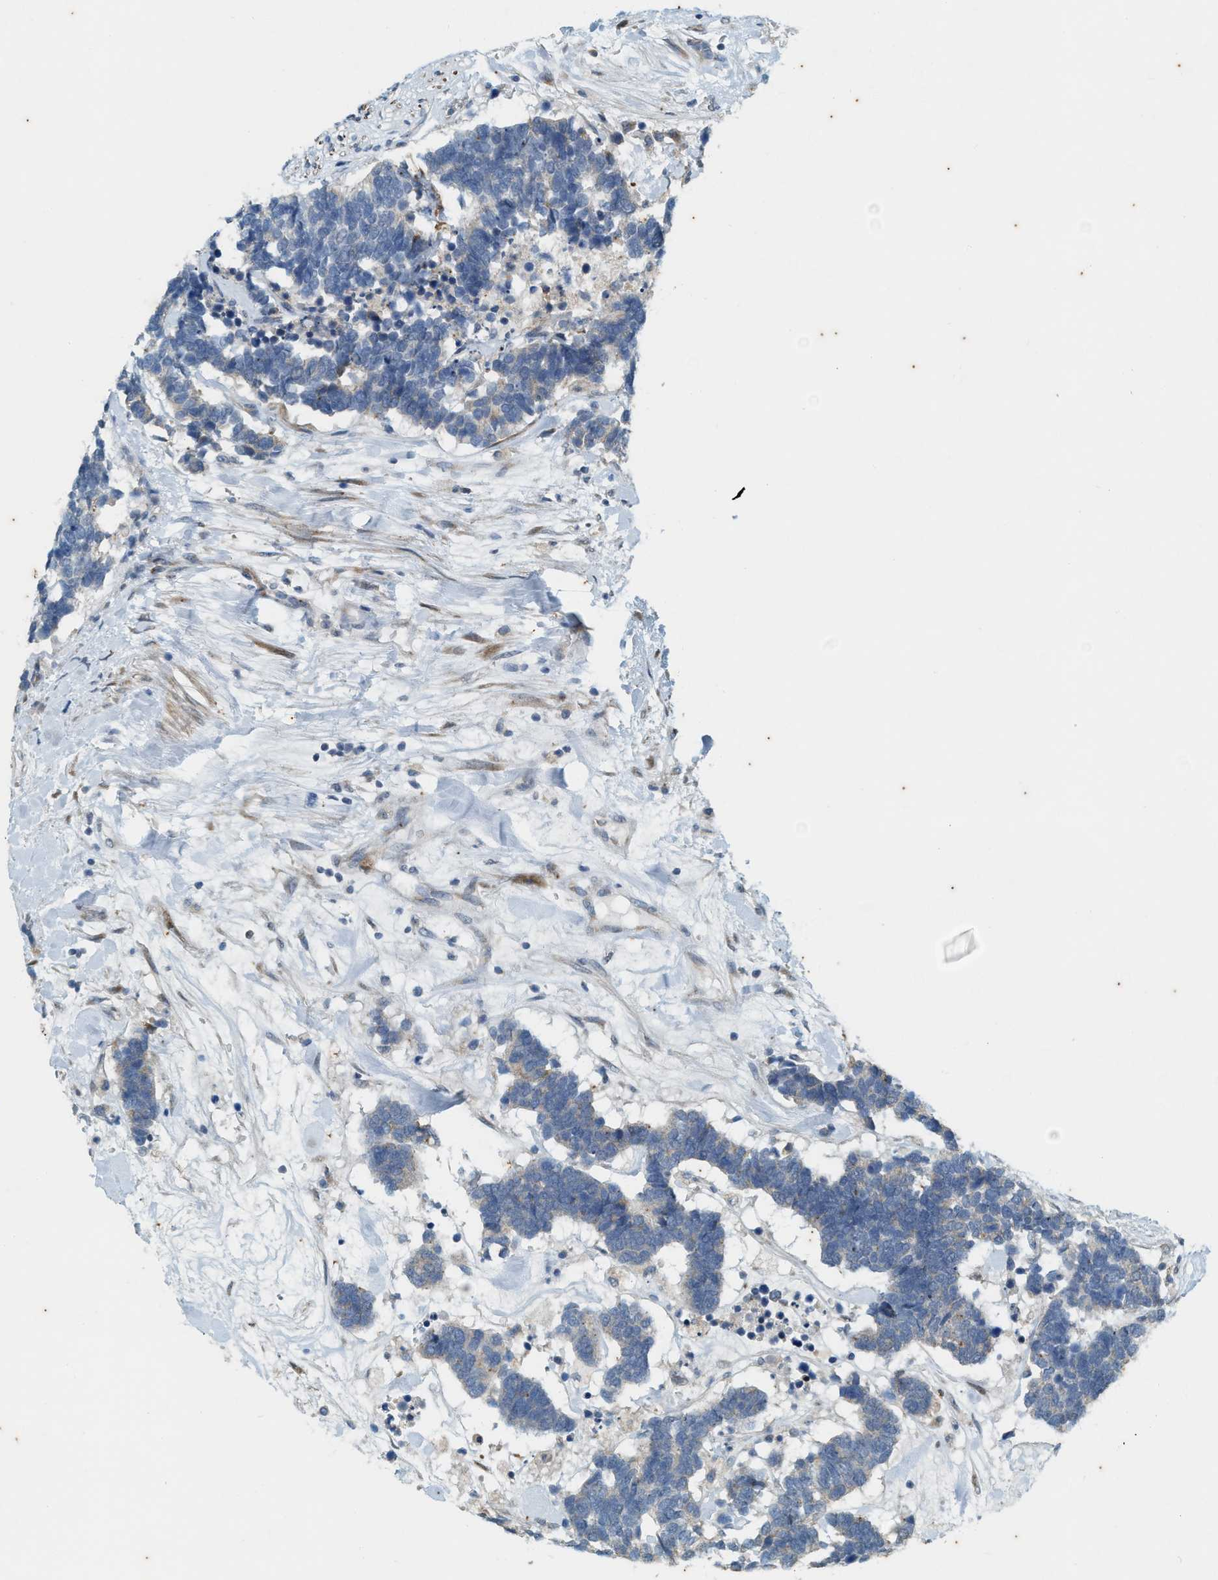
{"staining": {"intensity": "negative", "quantity": "none", "location": "none"}, "tissue": "carcinoid", "cell_type": "Tumor cells", "image_type": "cancer", "snomed": [{"axis": "morphology", "description": "Carcinoma, NOS"}, {"axis": "morphology", "description": "Carcinoid, malignant, NOS"}, {"axis": "topography", "description": "Urinary bladder"}], "caption": "IHC photomicrograph of neoplastic tissue: carcinoid (malignant) stained with DAB (3,3'-diaminobenzidine) displays no significant protein positivity in tumor cells.", "gene": "CHPF2", "patient": {"sex": "male", "age": 57}}